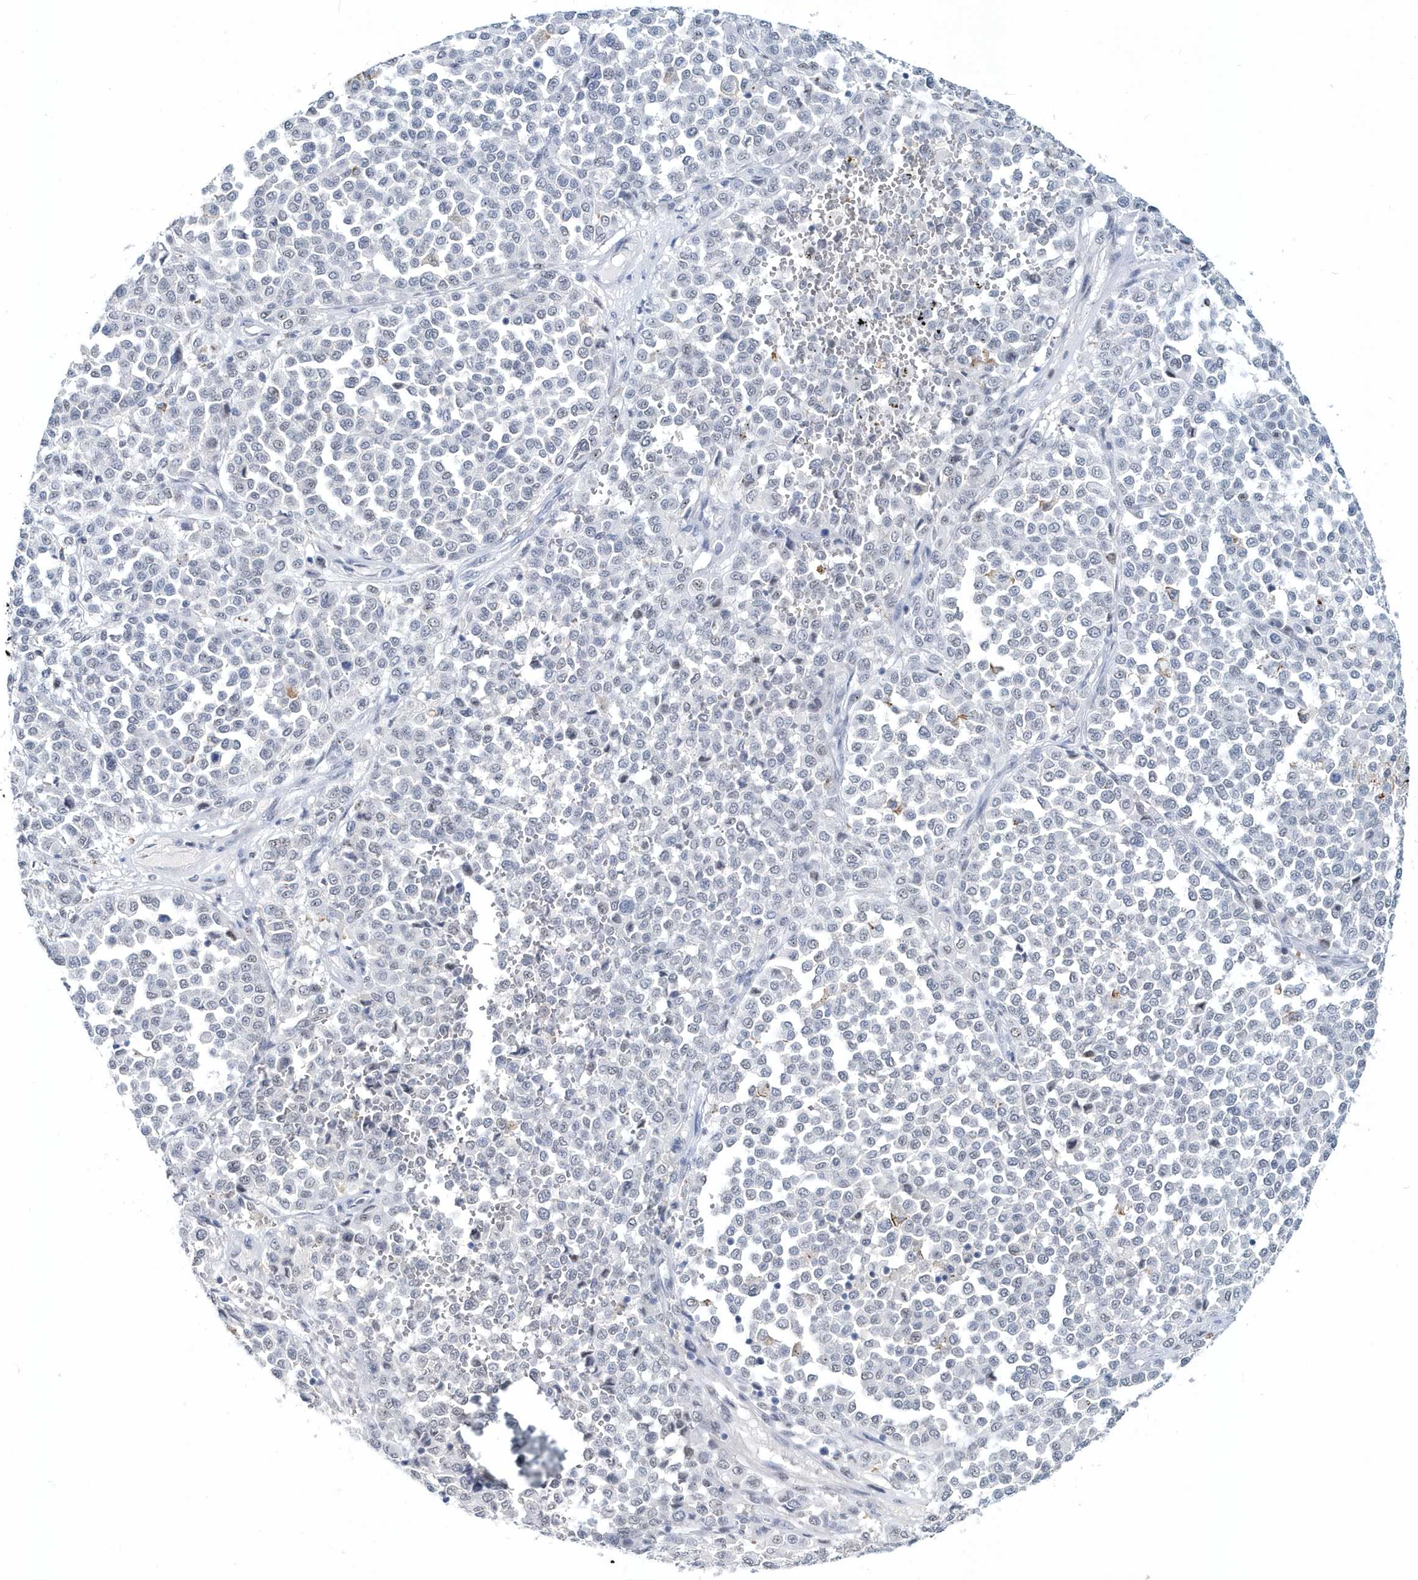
{"staining": {"intensity": "negative", "quantity": "none", "location": "none"}, "tissue": "melanoma", "cell_type": "Tumor cells", "image_type": "cancer", "snomed": [{"axis": "morphology", "description": "Malignant melanoma, Metastatic site"}, {"axis": "topography", "description": "Pancreas"}], "caption": "This is an immunohistochemistry micrograph of human melanoma. There is no positivity in tumor cells.", "gene": "ASCL4", "patient": {"sex": "female", "age": 30}}